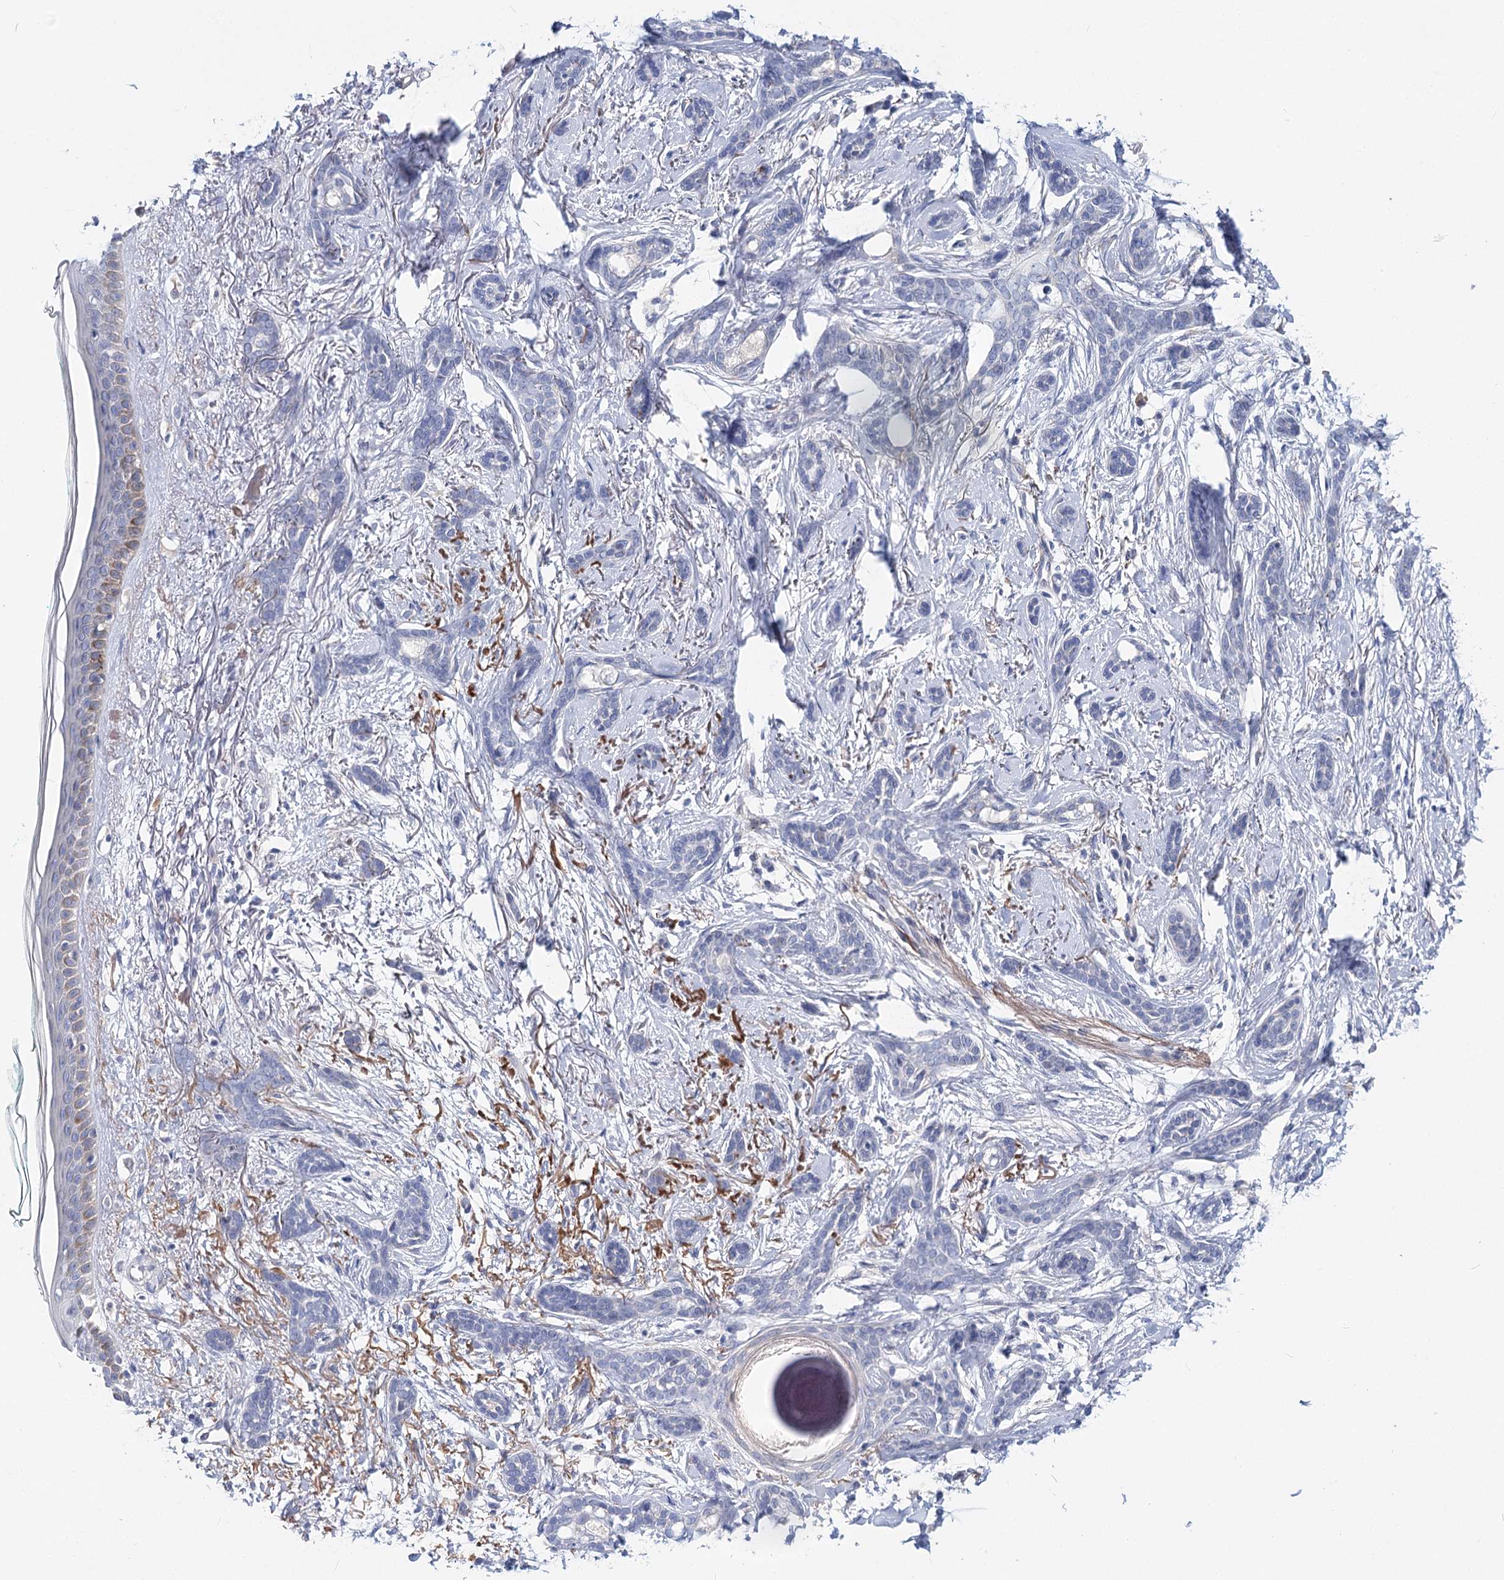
{"staining": {"intensity": "negative", "quantity": "none", "location": "none"}, "tissue": "skin cancer", "cell_type": "Tumor cells", "image_type": "cancer", "snomed": [{"axis": "morphology", "description": "Basal cell carcinoma"}, {"axis": "morphology", "description": "Adnexal tumor, benign"}, {"axis": "topography", "description": "Skin"}], "caption": "Histopathology image shows no significant protein staining in tumor cells of benign adnexal tumor (skin).", "gene": "TEX12", "patient": {"sex": "female", "age": 42}}